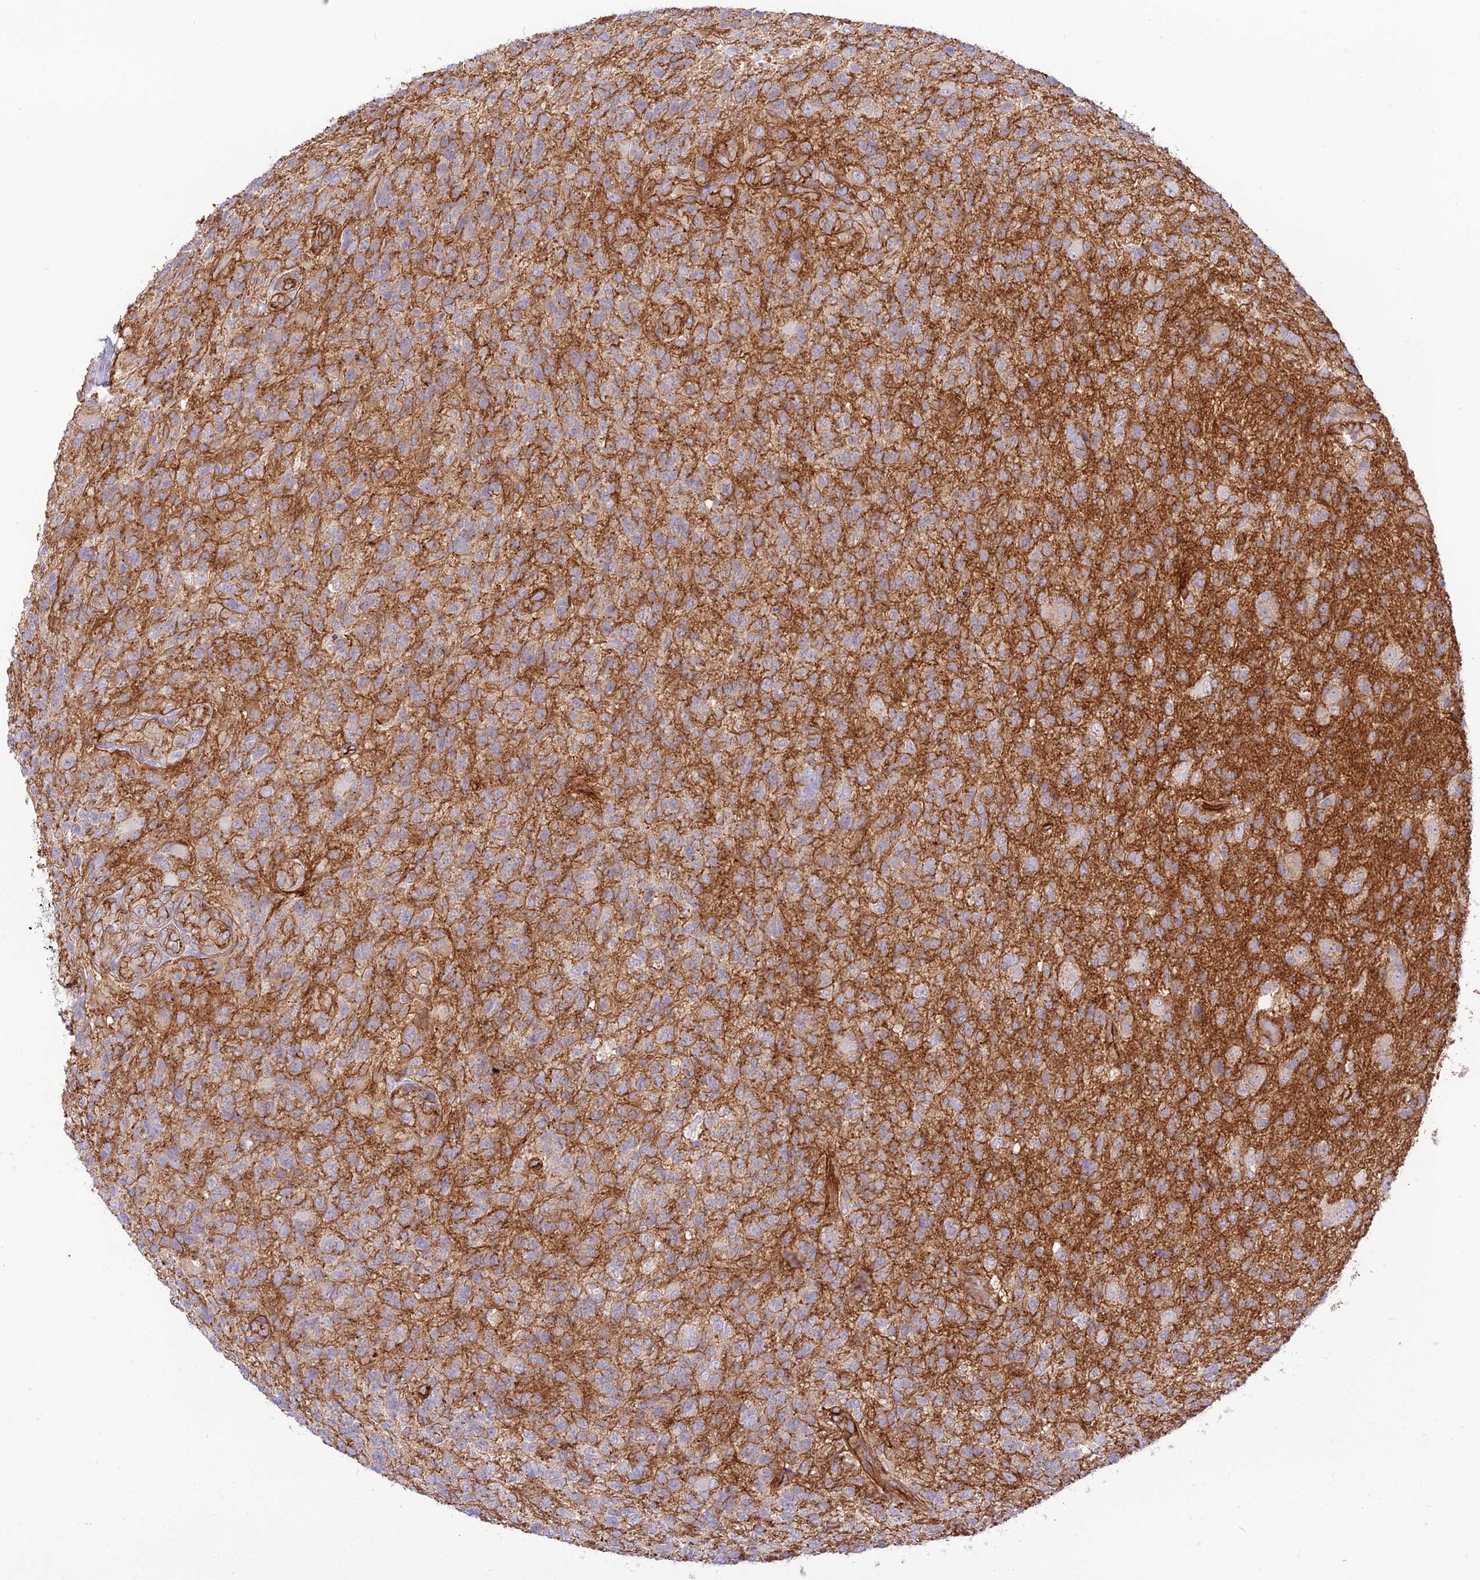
{"staining": {"intensity": "weak", "quantity": "25%-75%", "location": "cytoplasmic/membranous"}, "tissue": "glioma", "cell_type": "Tumor cells", "image_type": "cancer", "snomed": [{"axis": "morphology", "description": "Glioma, malignant, High grade"}, {"axis": "topography", "description": "Brain"}], "caption": "Weak cytoplasmic/membranous positivity for a protein is seen in approximately 25%-75% of tumor cells of malignant high-grade glioma using IHC.", "gene": "YPEL5", "patient": {"sex": "male", "age": 56}}